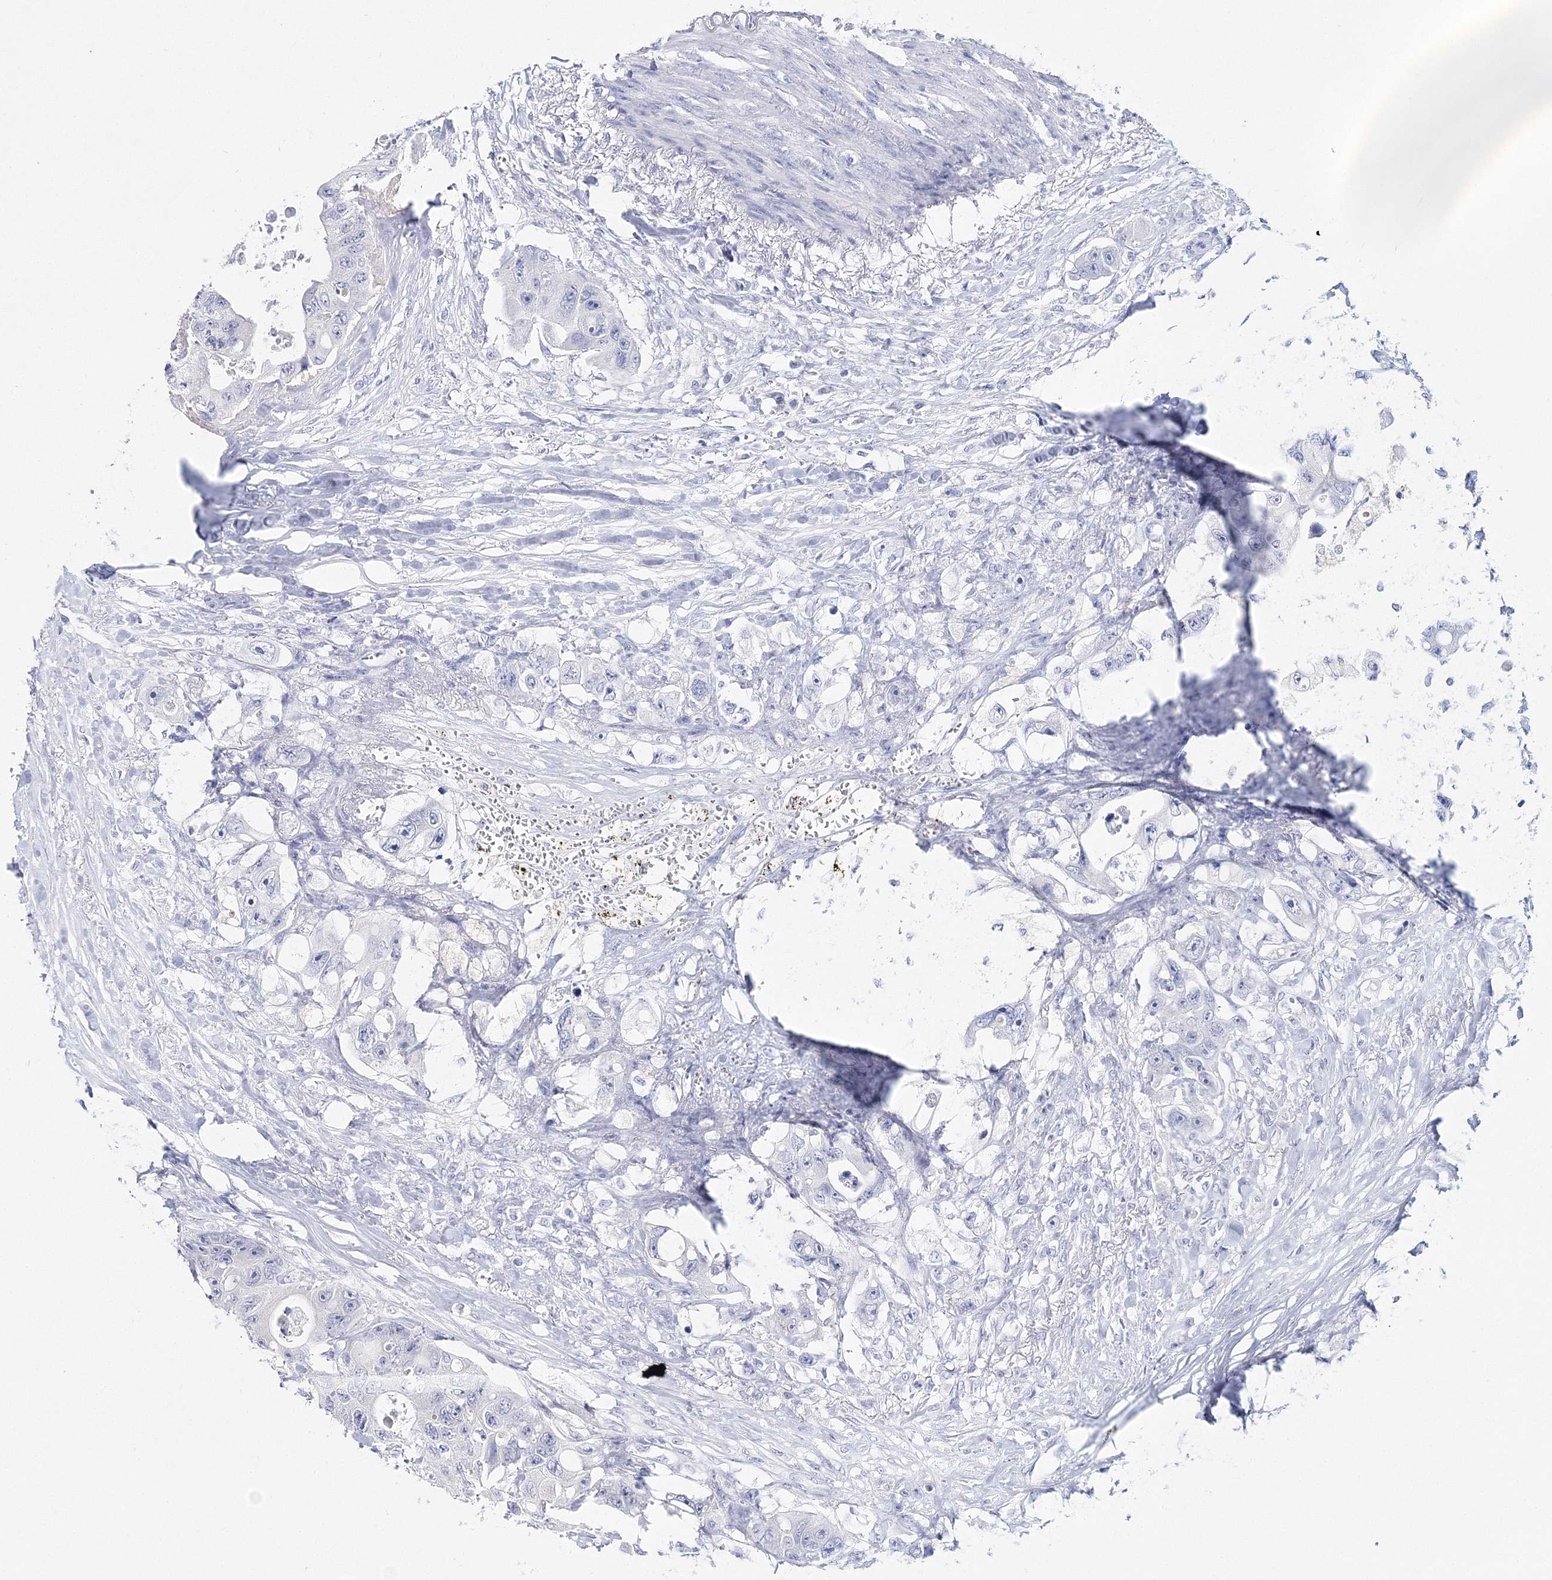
{"staining": {"intensity": "negative", "quantity": "none", "location": "none"}, "tissue": "colorectal cancer", "cell_type": "Tumor cells", "image_type": "cancer", "snomed": [{"axis": "morphology", "description": "Adenocarcinoma, NOS"}, {"axis": "topography", "description": "Colon"}], "caption": "There is no significant positivity in tumor cells of colorectal cancer. (Stains: DAB (3,3'-diaminobenzidine) immunohistochemistry (IHC) with hematoxylin counter stain, Microscopy: brightfield microscopy at high magnification).", "gene": "MYOZ2", "patient": {"sex": "female", "age": 46}}